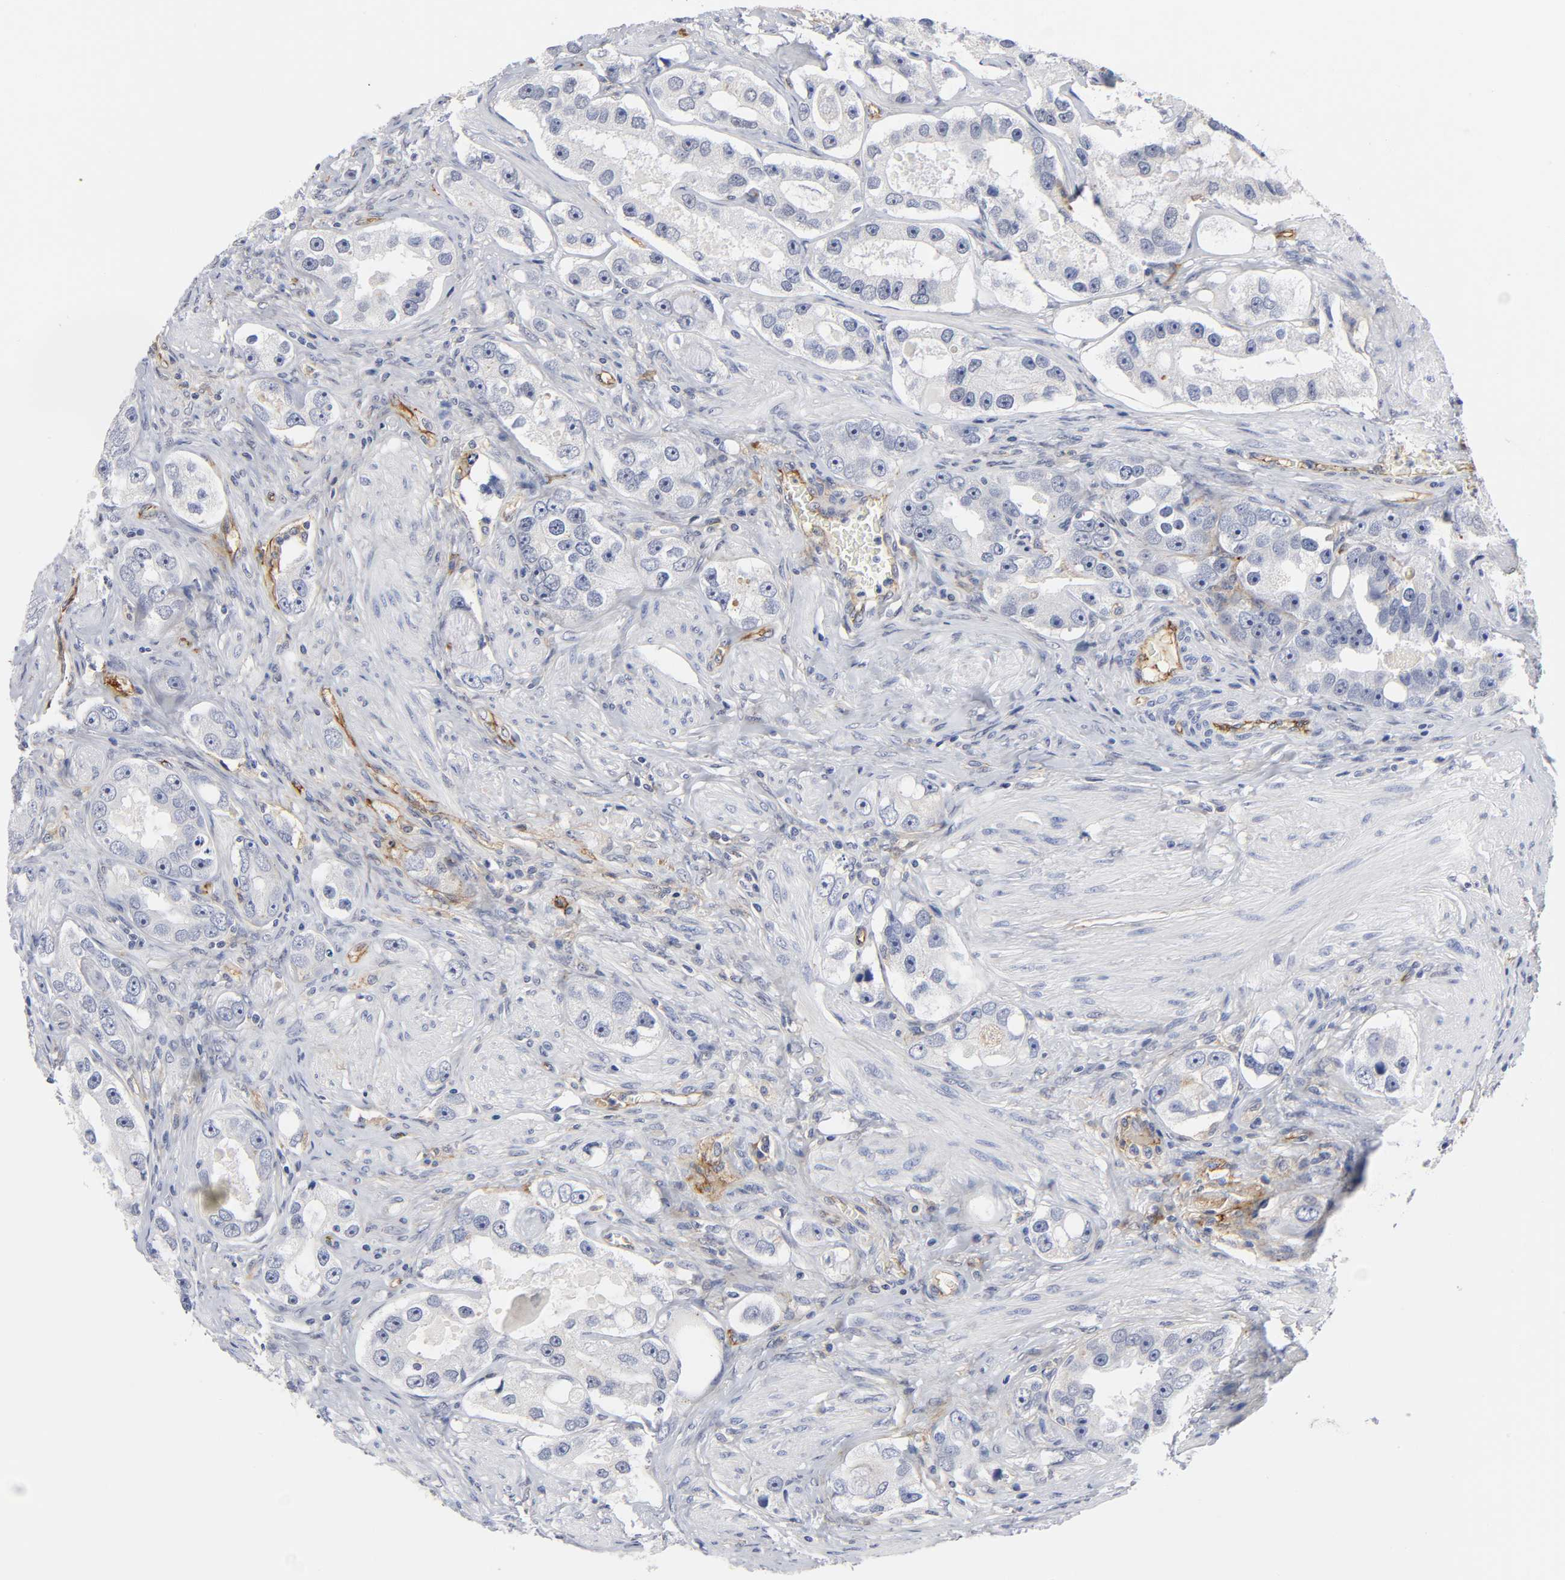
{"staining": {"intensity": "negative", "quantity": "none", "location": "none"}, "tissue": "prostate cancer", "cell_type": "Tumor cells", "image_type": "cancer", "snomed": [{"axis": "morphology", "description": "Adenocarcinoma, High grade"}, {"axis": "topography", "description": "Prostate"}], "caption": "Image shows no significant protein expression in tumor cells of high-grade adenocarcinoma (prostate). (DAB (3,3'-diaminobenzidine) IHC visualized using brightfield microscopy, high magnification).", "gene": "ICAM1", "patient": {"sex": "male", "age": 63}}